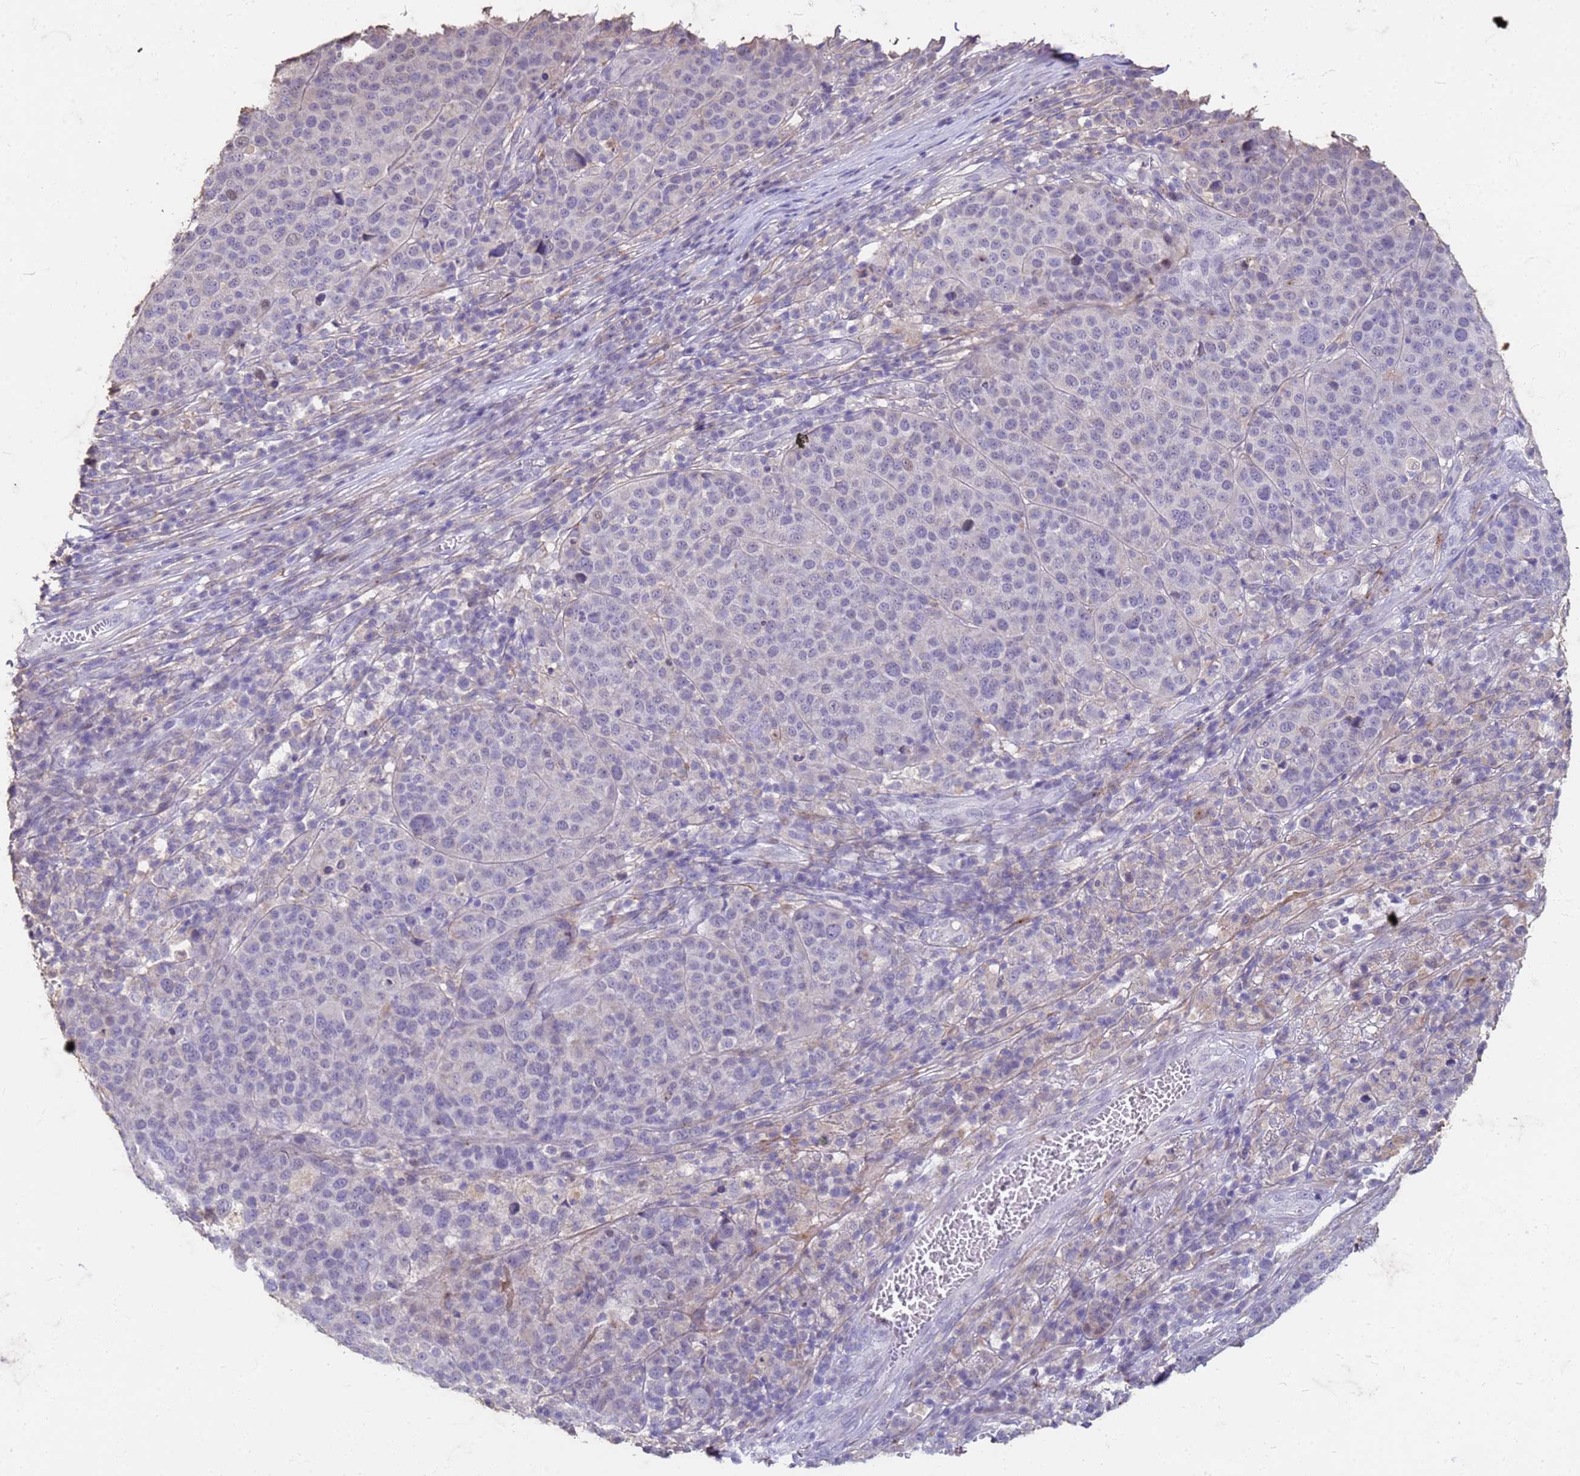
{"staining": {"intensity": "negative", "quantity": "none", "location": "none"}, "tissue": "melanoma", "cell_type": "Tumor cells", "image_type": "cancer", "snomed": [{"axis": "morphology", "description": "Malignant melanoma, Metastatic site"}, {"axis": "topography", "description": "Lymph node"}], "caption": "There is no significant positivity in tumor cells of malignant melanoma (metastatic site).", "gene": "SLC25A15", "patient": {"sex": "male", "age": 44}}